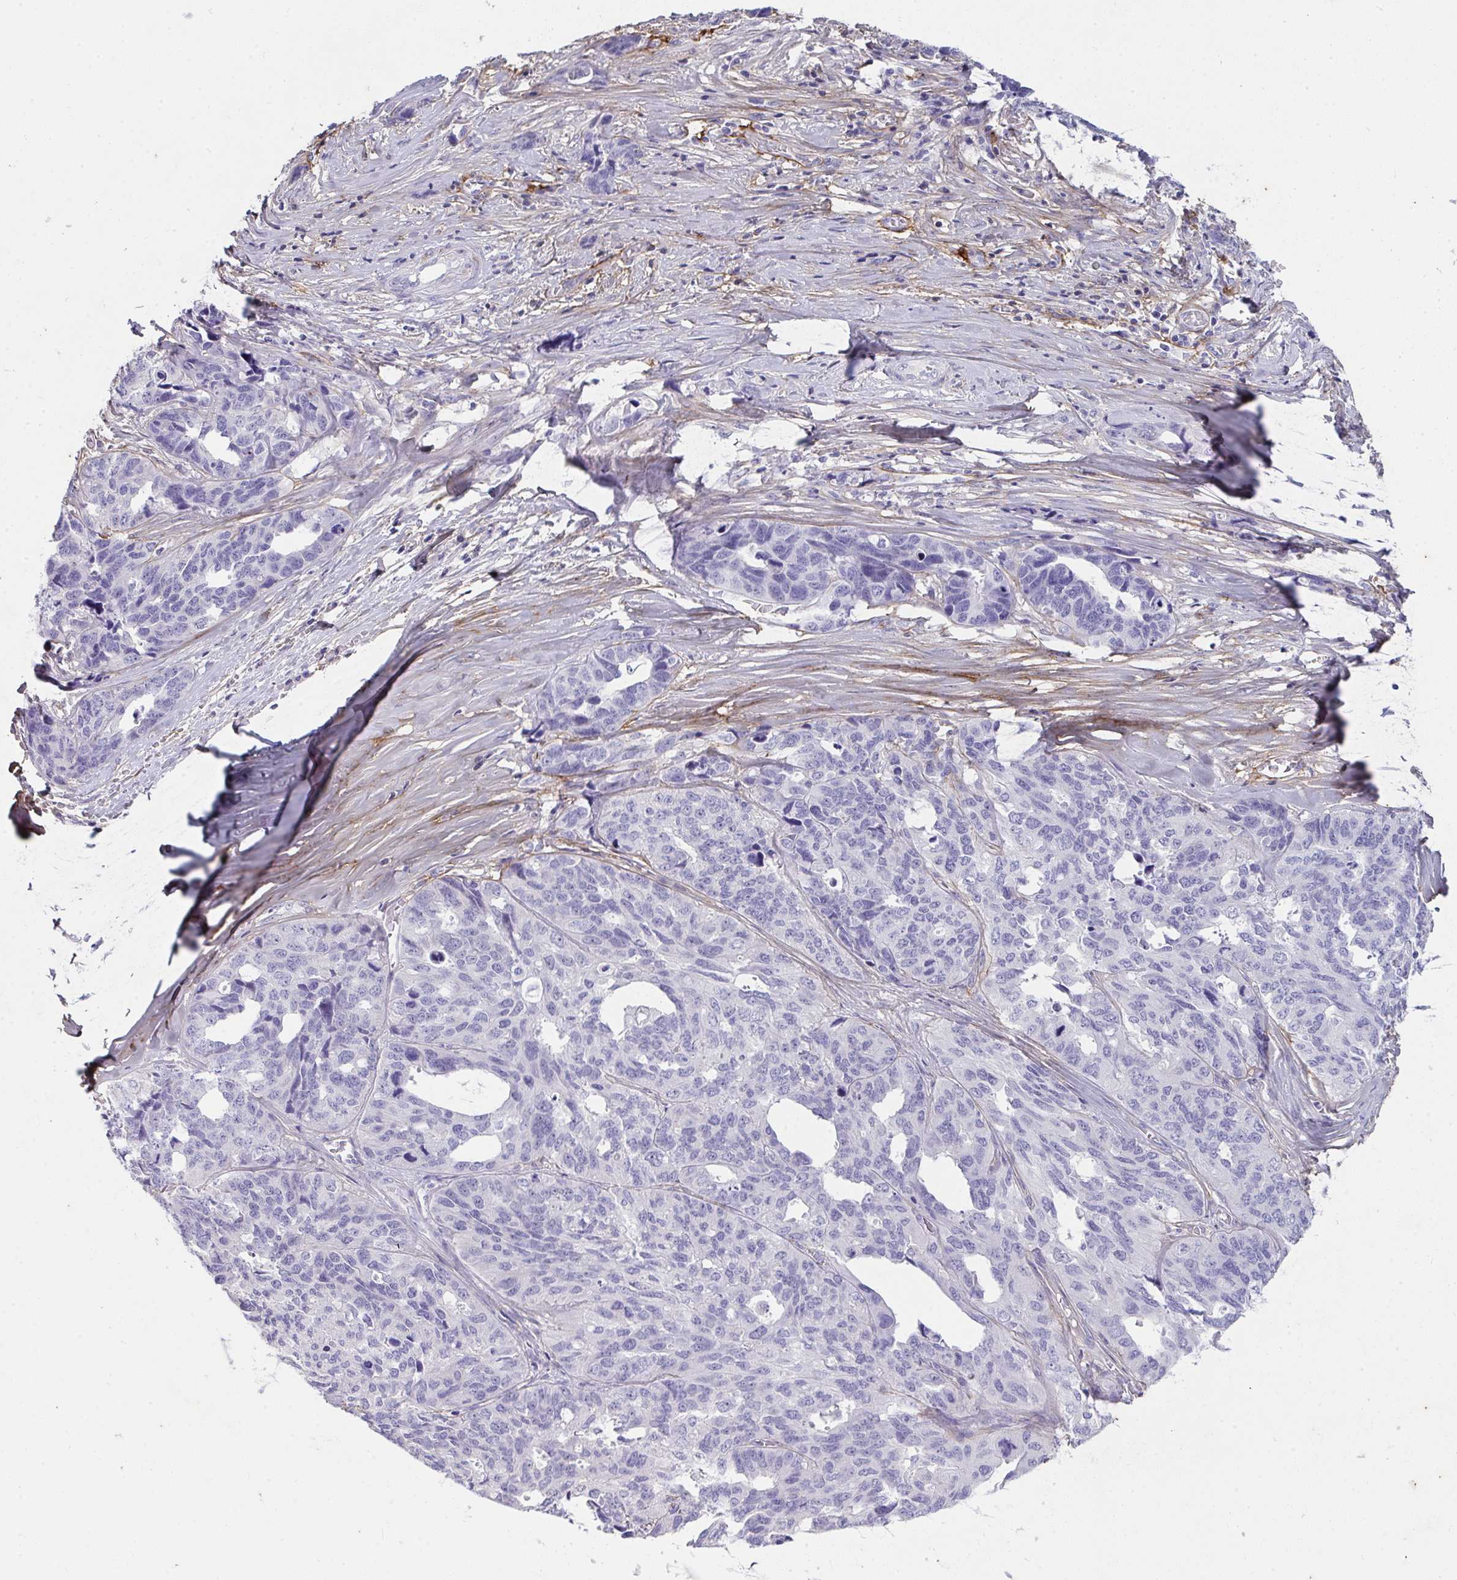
{"staining": {"intensity": "negative", "quantity": "none", "location": "none"}, "tissue": "ovarian cancer", "cell_type": "Tumor cells", "image_type": "cancer", "snomed": [{"axis": "morphology", "description": "Cystadenocarcinoma, serous, NOS"}, {"axis": "topography", "description": "Ovary"}], "caption": "Immunohistochemistry (IHC) image of neoplastic tissue: human ovarian serous cystadenocarcinoma stained with DAB exhibits no significant protein expression in tumor cells.", "gene": "LHFPL6", "patient": {"sex": "female", "age": 64}}